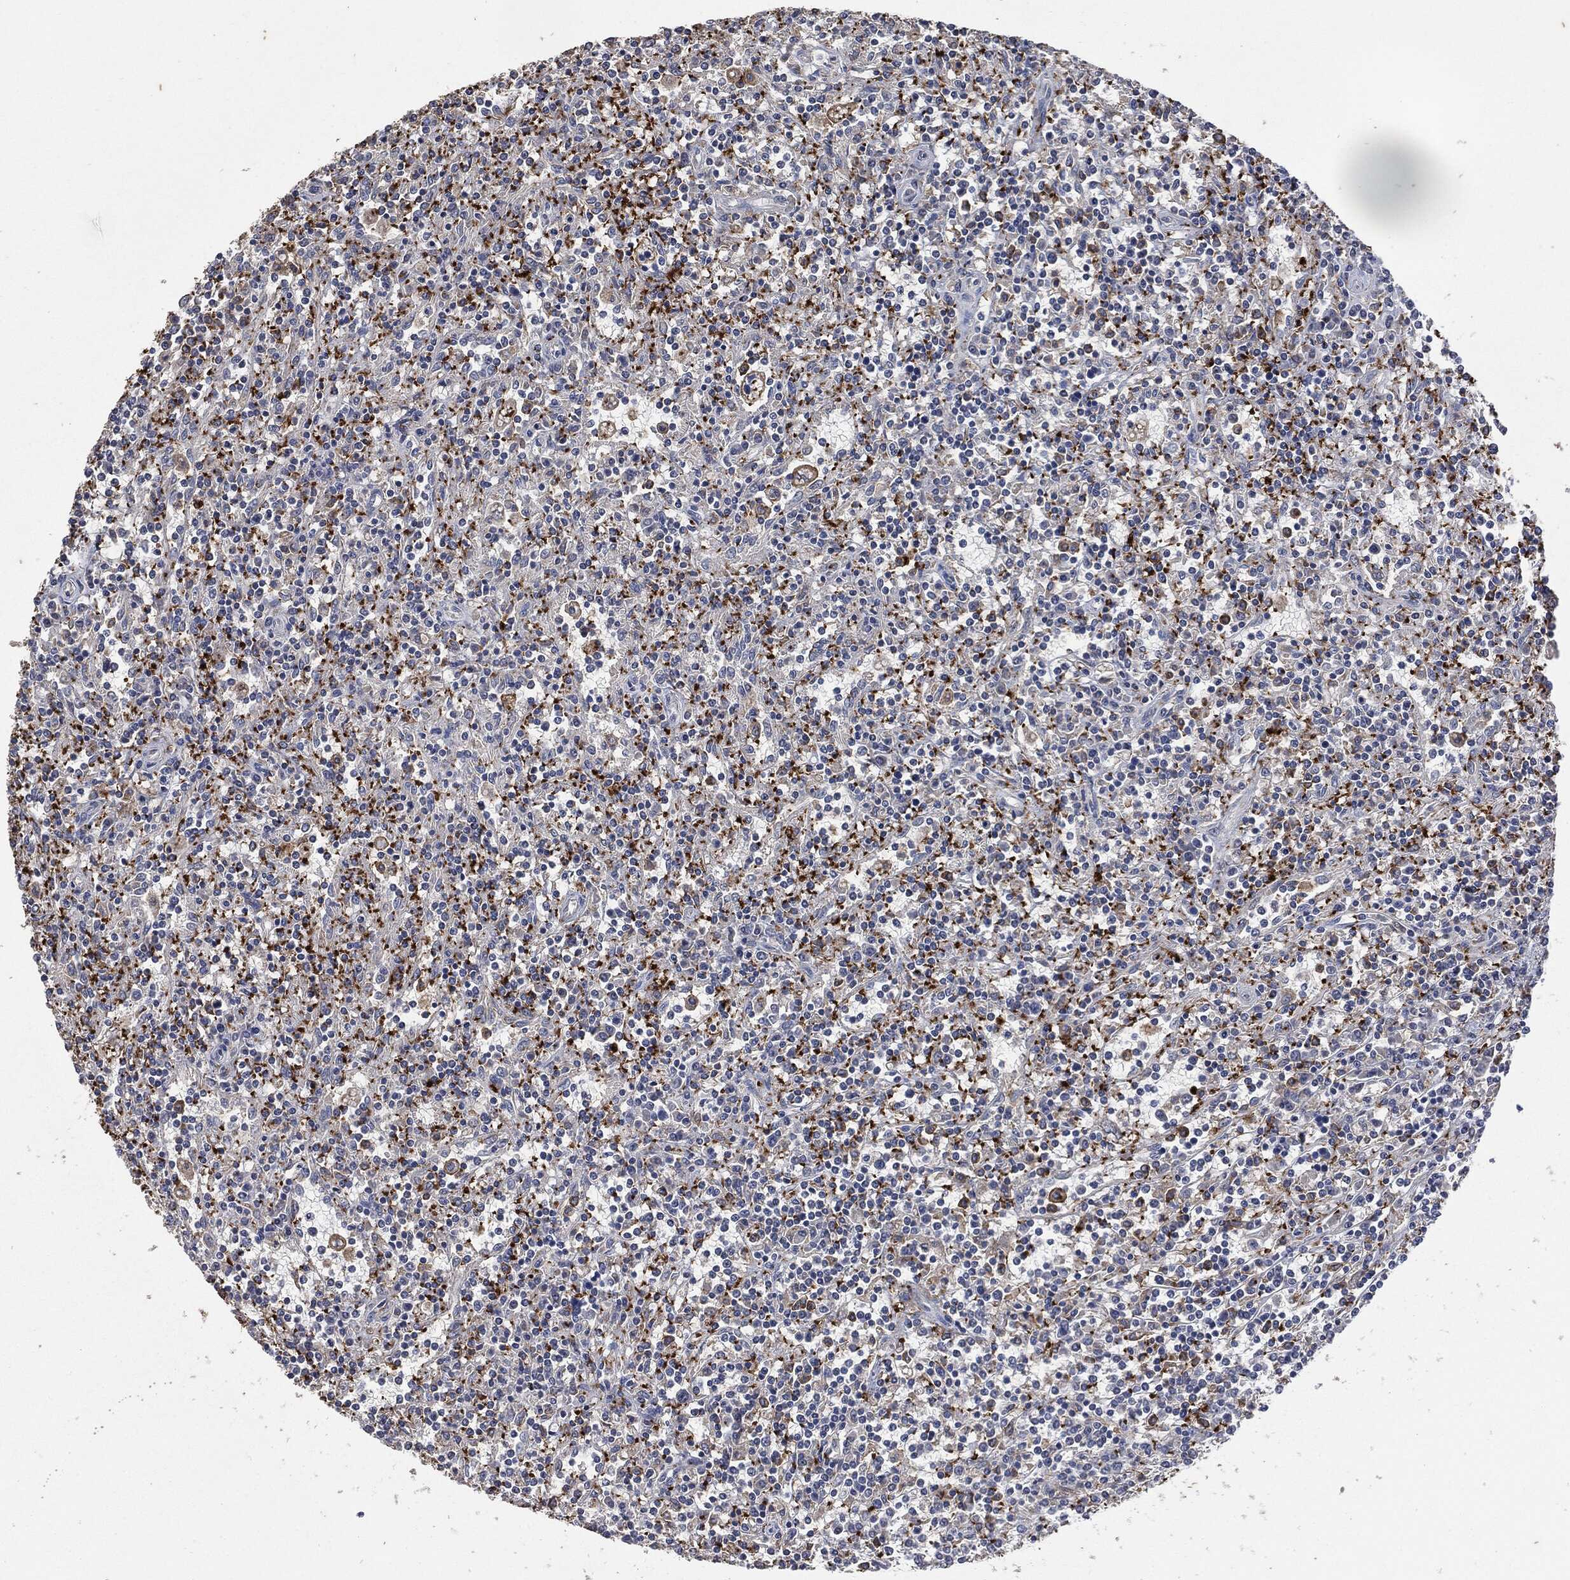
{"staining": {"intensity": "moderate", "quantity": "<25%", "location": "cytoplasmic/membranous"}, "tissue": "lymphoma", "cell_type": "Tumor cells", "image_type": "cancer", "snomed": [{"axis": "morphology", "description": "Malignant lymphoma, non-Hodgkin's type, Low grade"}, {"axis": "topography", "description": "Spleen"}], "caption": "Protein positivity by immunohistochemistry displays moderate cytoplasmic/membranous expression in approximately <25% of tumor cells in lymphoma.", "gene": "CD33", "patient": {"sex": "male", "age": 62}}